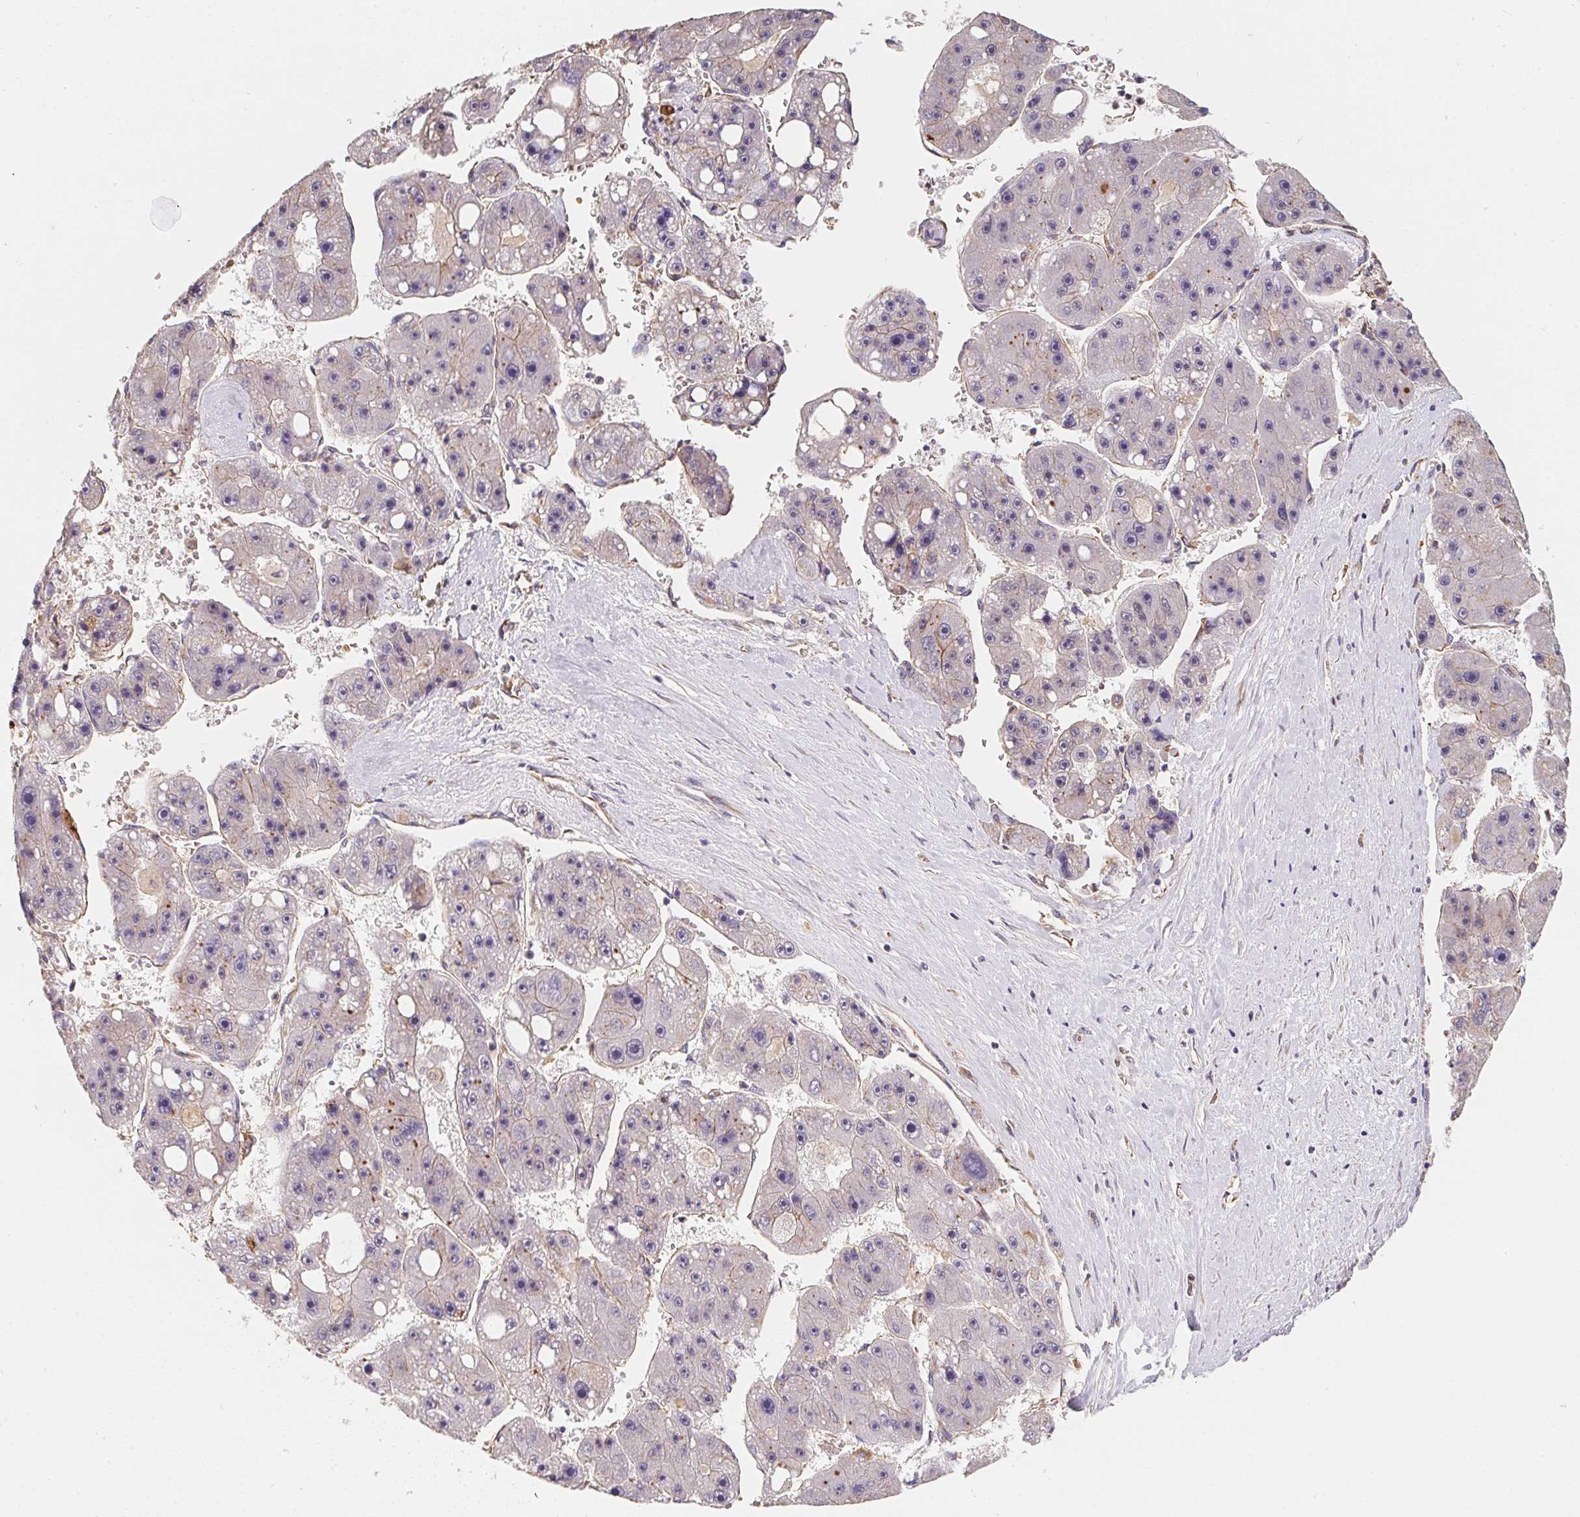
{"staining": {"intensity": "negative", "quantity": "none", "location": "none"}, "tissue": "liver cancer", "cell_type": "Tumor cells", "image_type": "cancer", "snomed": [{"axis": "morphology", "description": "Carcinoma, Hepatocellular, NOS"}, {"axis": "topography", "description": "Liver"}], "caption": "Tumor cells are negative for brown protein staining in liver cancer (hepatocellular carcinoma).", "gene": "TBKBP1", "patient": {"sex": "female", "age": 61}}